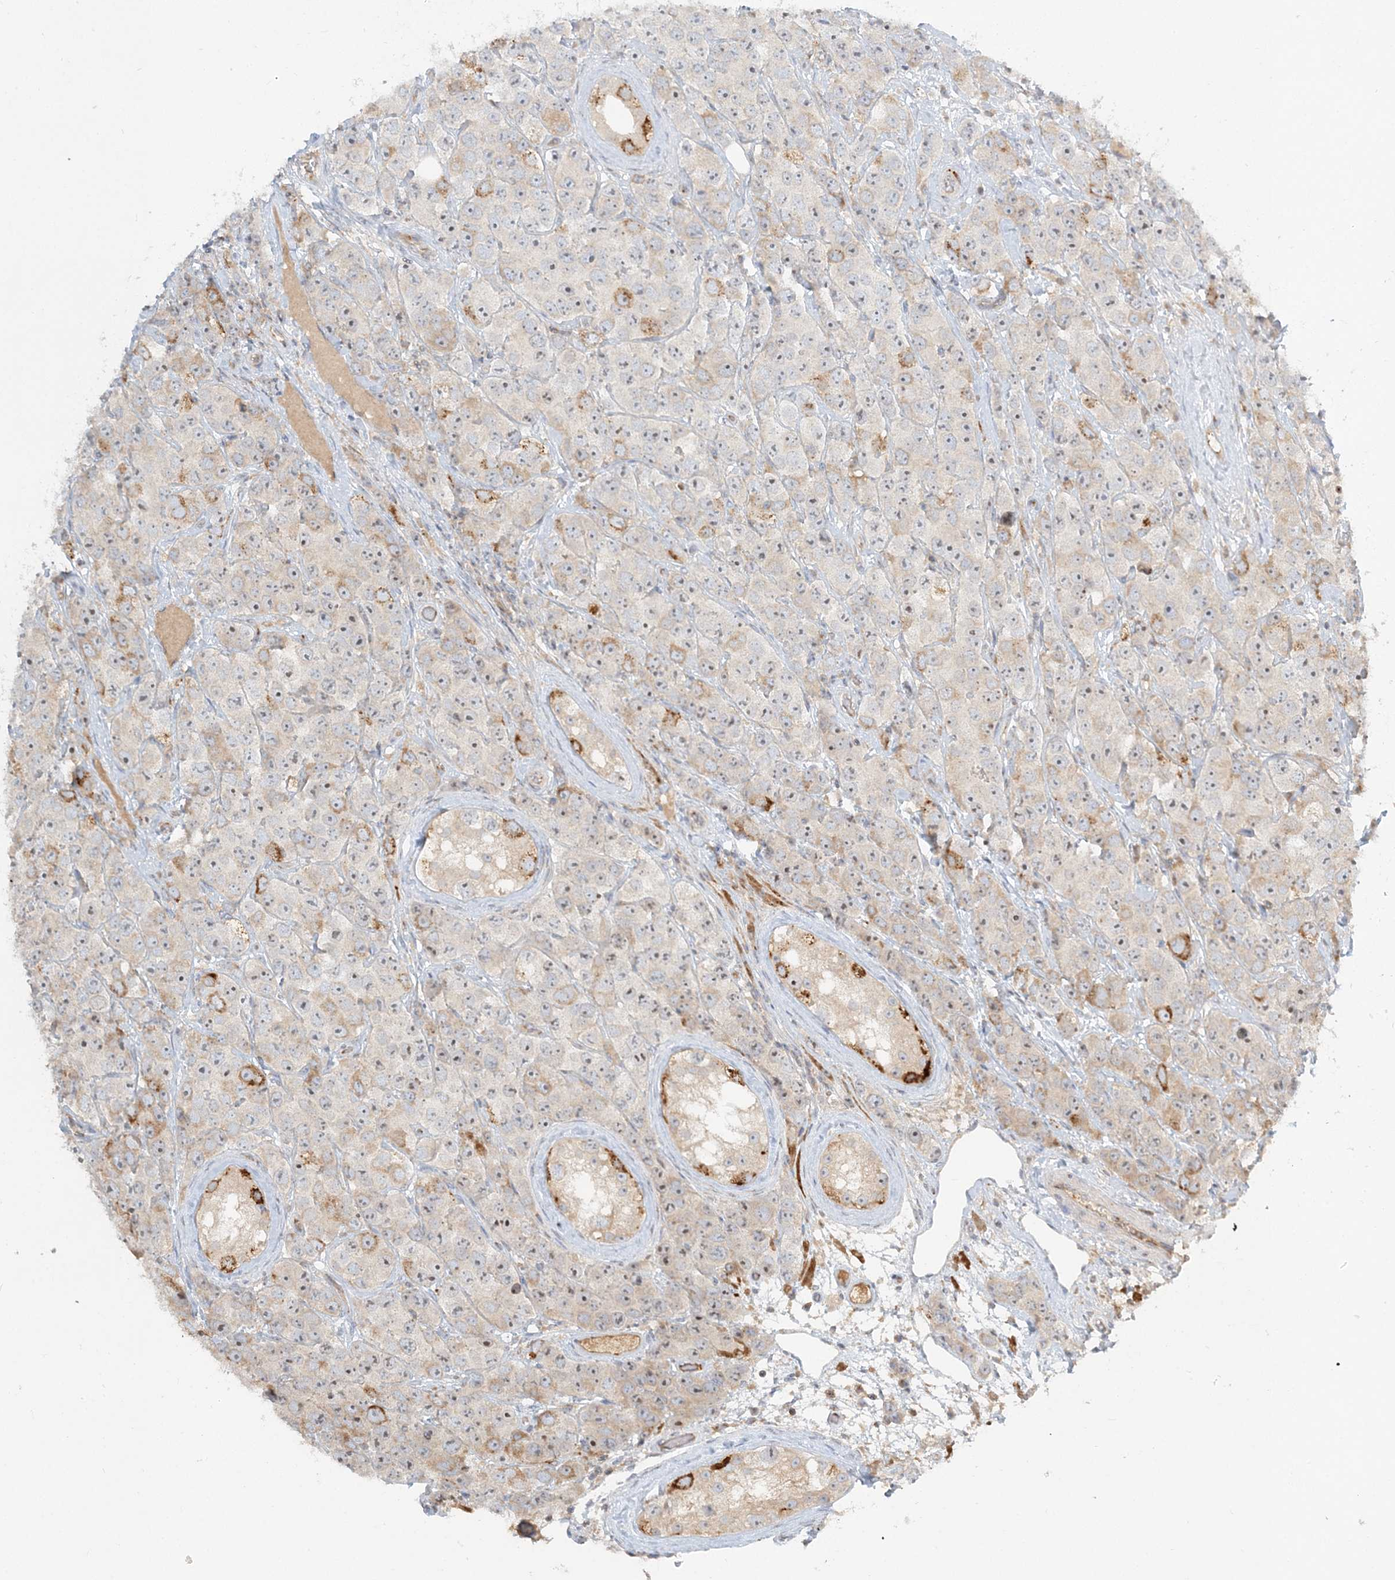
{"staining": {"intensity": "negative", "quantity": "none", "location": "none"}, "tissue": "testis cancer", "cell_type": "Tumor cells", "image_type": "cancer", "snomed": [{"axis": "morphology", "description": "Seminoma, NOS"}, {"axis": "topography", "description": "Testis"}], "caption": "Immunohistochemical staining of testis cancer (seminoma) displays no significant positivity in tumor cells. (DAB immunohistochemistry (IHC), high magnification).", "gene": "AP1AR", "patient": {"sex": "male", "age": 28}}